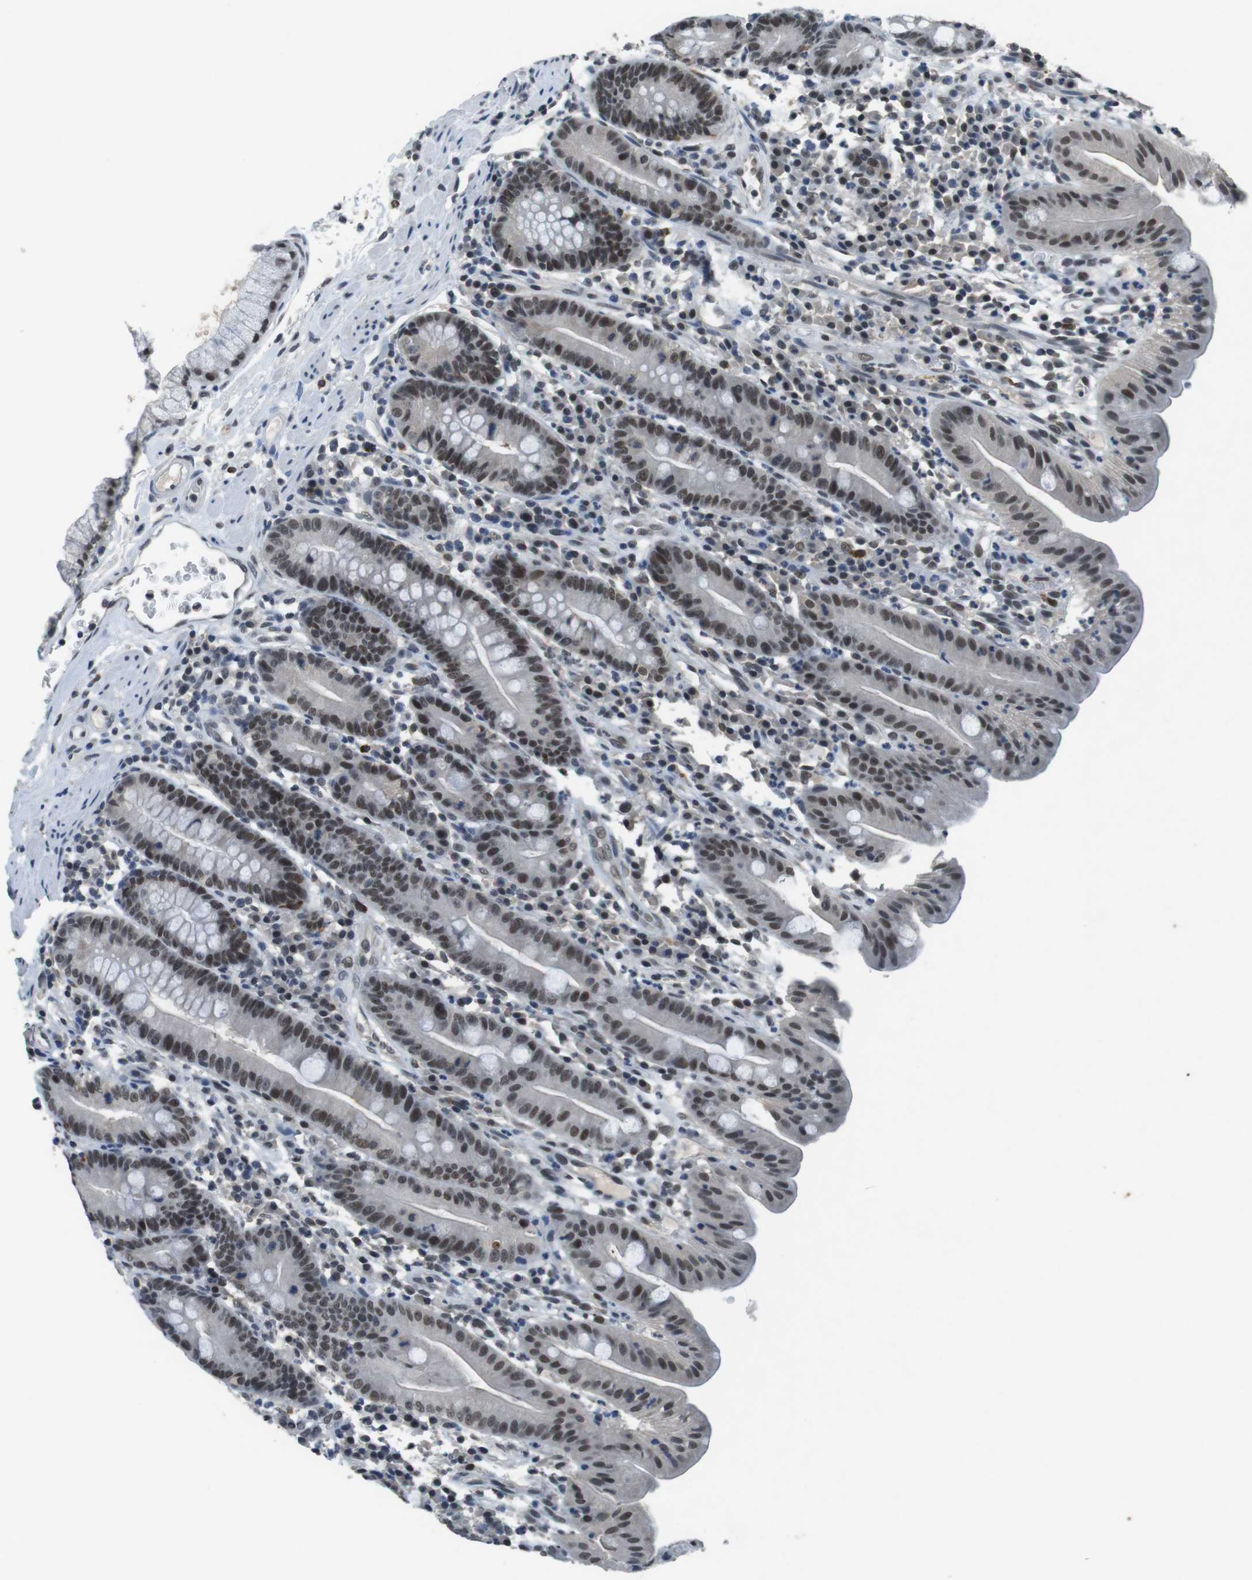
{"staining": {"intensity": "moderate", "quantity": ">75%", "location": "nuclear"}, "tissue": "duodenum", "cell_type": "Glandular cells", "image_type": "normal", "snomed": [{"axis": "morphology", "description": "Normal tissue, NOS"}, {"axis": "topography", "description": "Duodenum"}], "caption": "An immunohistochemistry micrograph of unremarkable tissue is shown. Protein staining in brown shows moderate nuclear positivity in duodenum within glandular cells. The staining was performed using DAB, with brown indicating positive protein expression. Nuclei are stained blue with hematoxylin.", "gene": "USP7", "patient": {"sex": "male", "age": 50}}